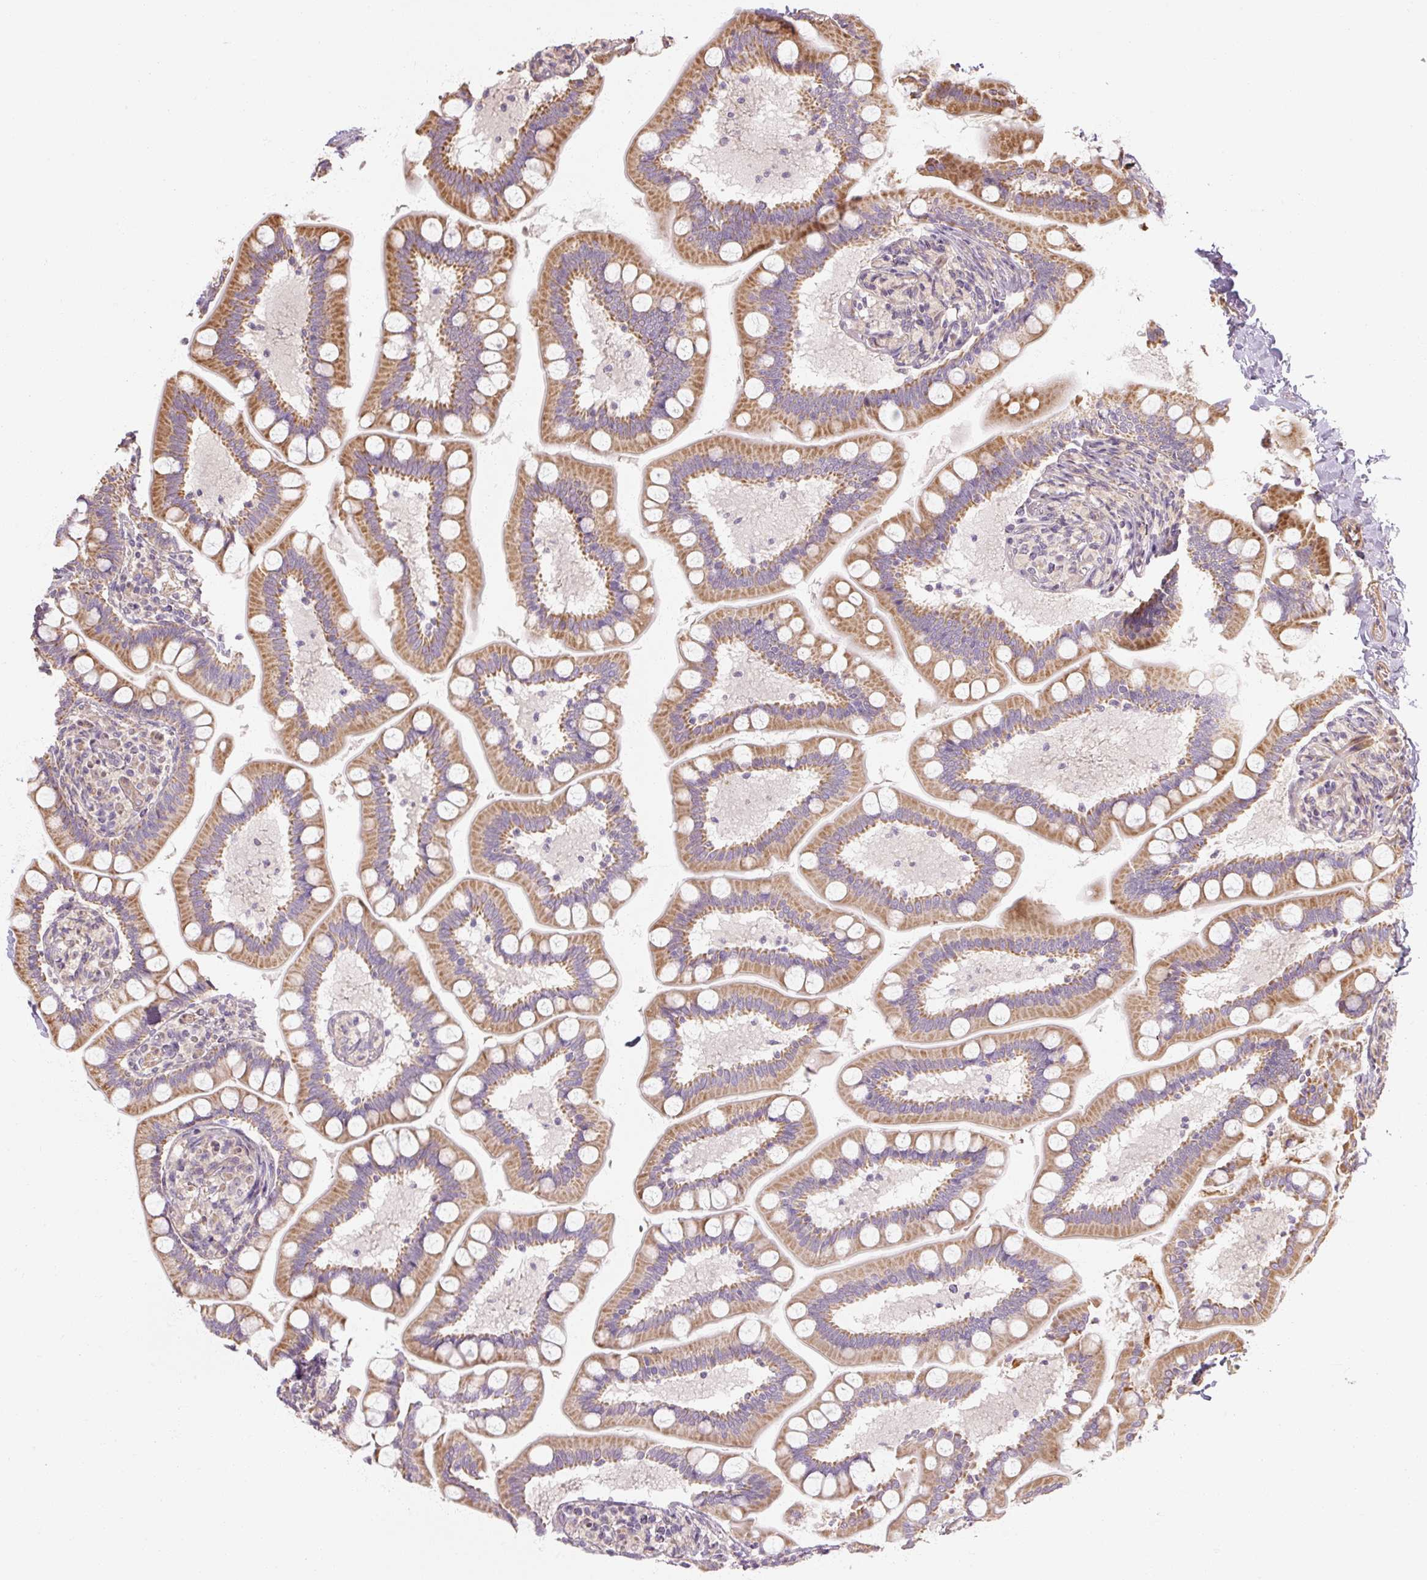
{"staining": {"intensity": "moderate", "quantity": ">75%", "location": "cytoplasmic/membranous"}, "tissue": "small intestine", "cell_type": "Glandular cells", "image_type": "normal", "snomed": [{"axis": "morphology", "description": "Normal tissue, NOS"}, {"axis": "topography", "description": "Small intestine"}], "caption": "IHC (DAB) staining of normal human small intestine exhibits moderate cytoplasmic/membranous protein staining in about >75% of glandular cells. IHC stains the protein in brown and the nuclei are stained blue.", "gene": "RB1CC1", "patient": {"sex": "female", "age": 64}}